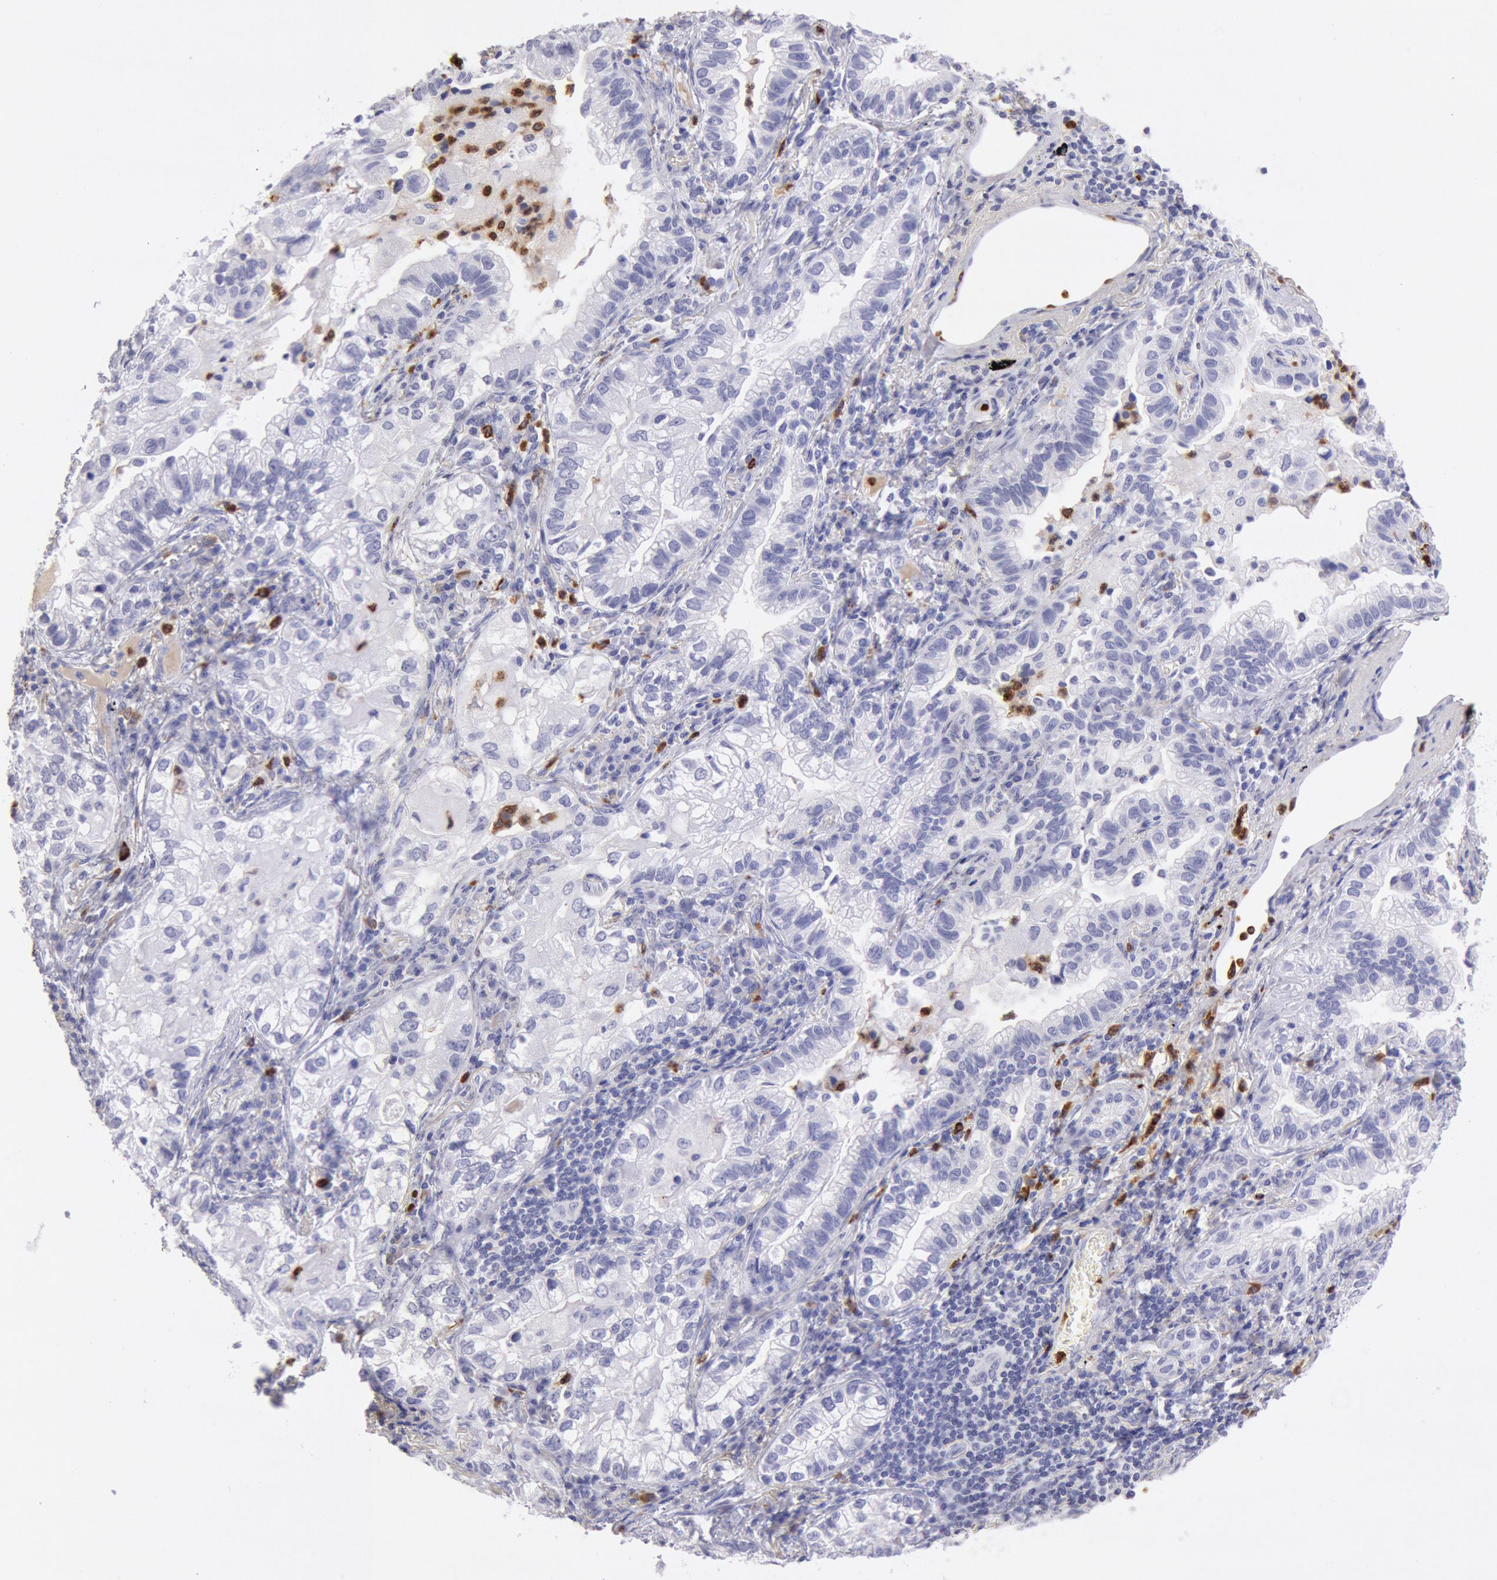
{"staining": {"intensity": "negative", "quantity": "none", "location": "none"}, "tissue": "lung cancer", "cell_type": "Tumor cells", "image_type": "cancer", "snomed": [{"axis": "morphology", "description": "Adenocarcinoma, NOS"}, {"axis": "topography", "description": "Lung"}], "caption": "An immunohistochemistry micrograph of lung cancer is shown. There is no staining in tumor cells of lung cancer.", "gene": "FCN1", "patient": {"sex": "female", "age": 50}}